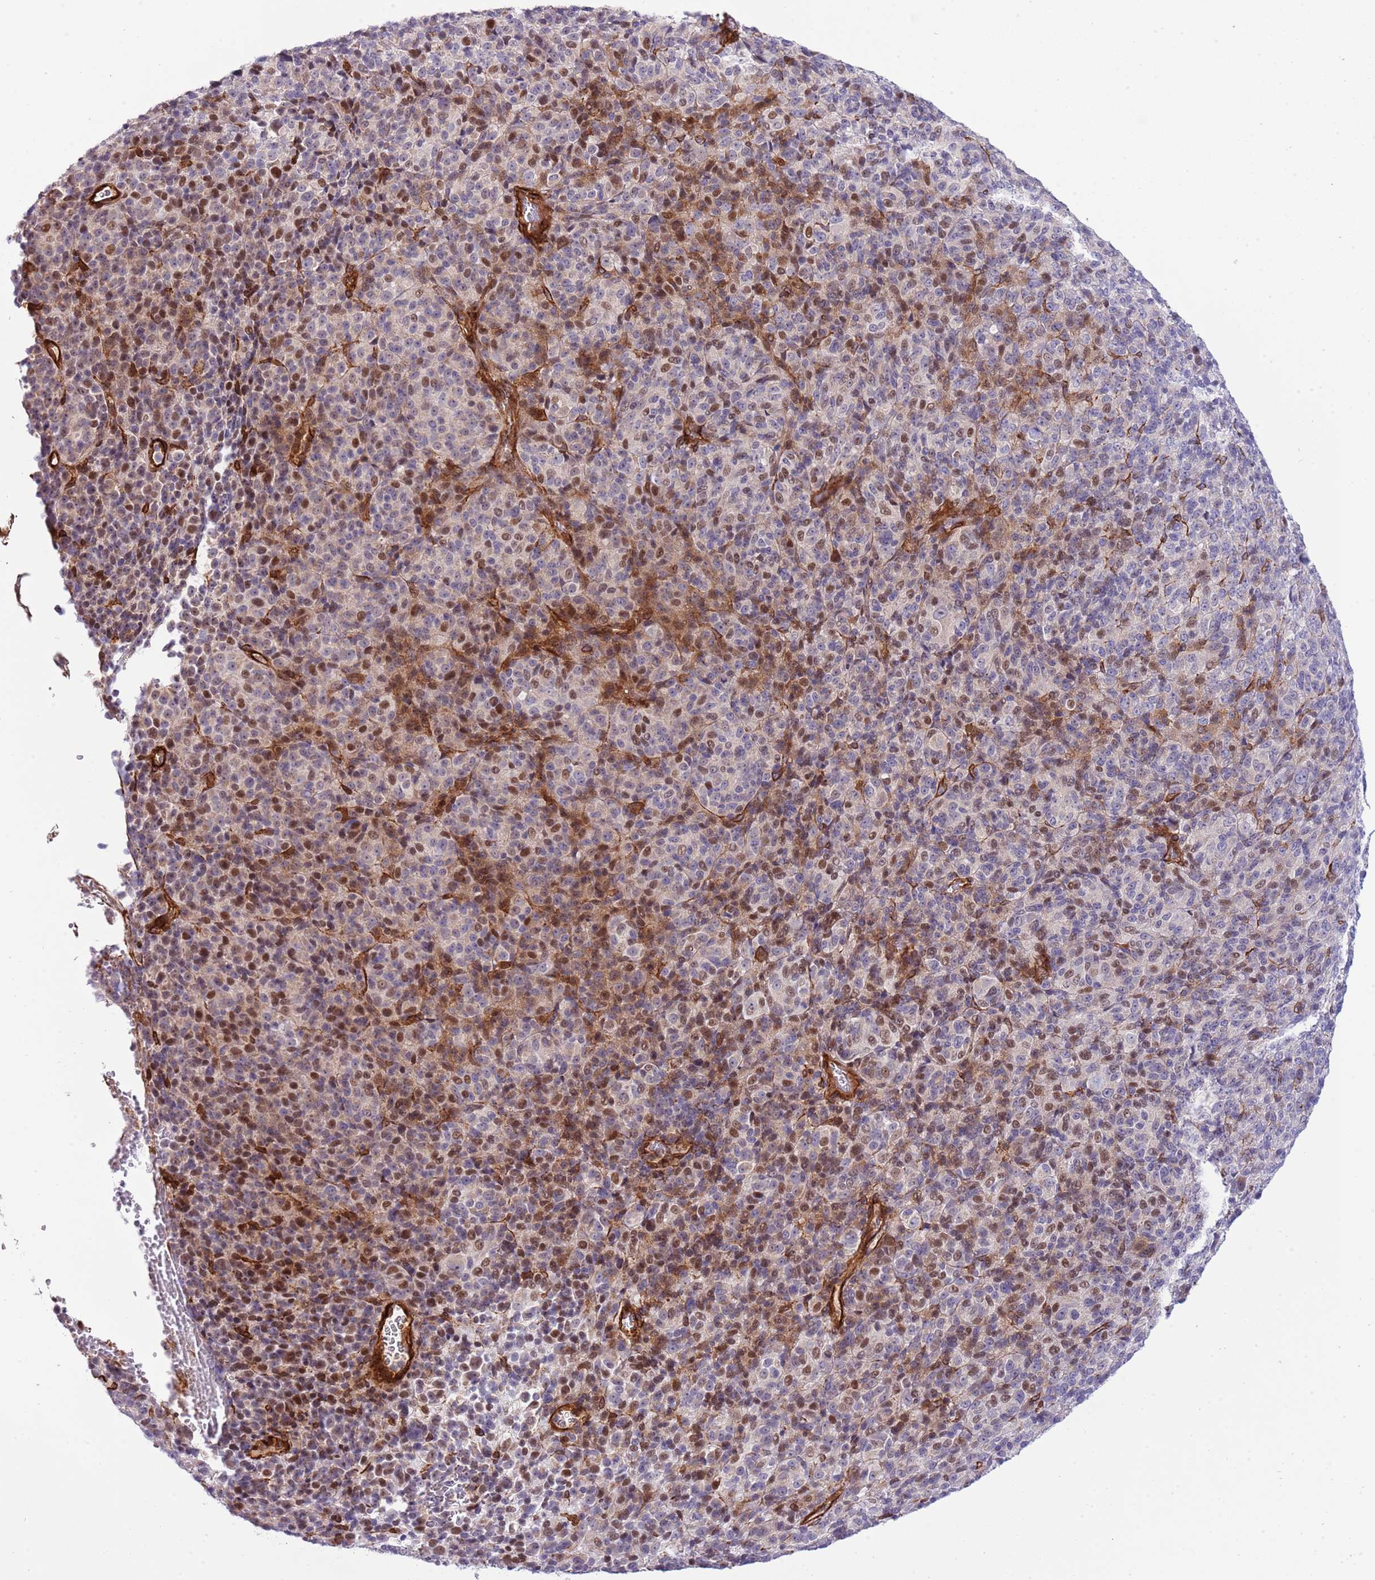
{"staining": {"intensity": "moderate", "quantity": "<25%", "location": "nuclear"}, "tissue": "melanoma", "cell_type": "Tumor cells", "image_type": "cancer", "snomed": [{"axis": "morphology", "description": "Malignant melanoma, Metastatic site"}, {"axis": "topography", "description": "Brain"}], "caption": "This histopathology image shows malignant melanoma (metastatic site) stained with immunohistochemistry (IHC) to label a protein in brown. The nuclear of tumor cells show moderate positivity for the protein. Nuclei are counter-stained blue.", "gene": "NEK3", "patient": {"sex": "female", "age": 56}}